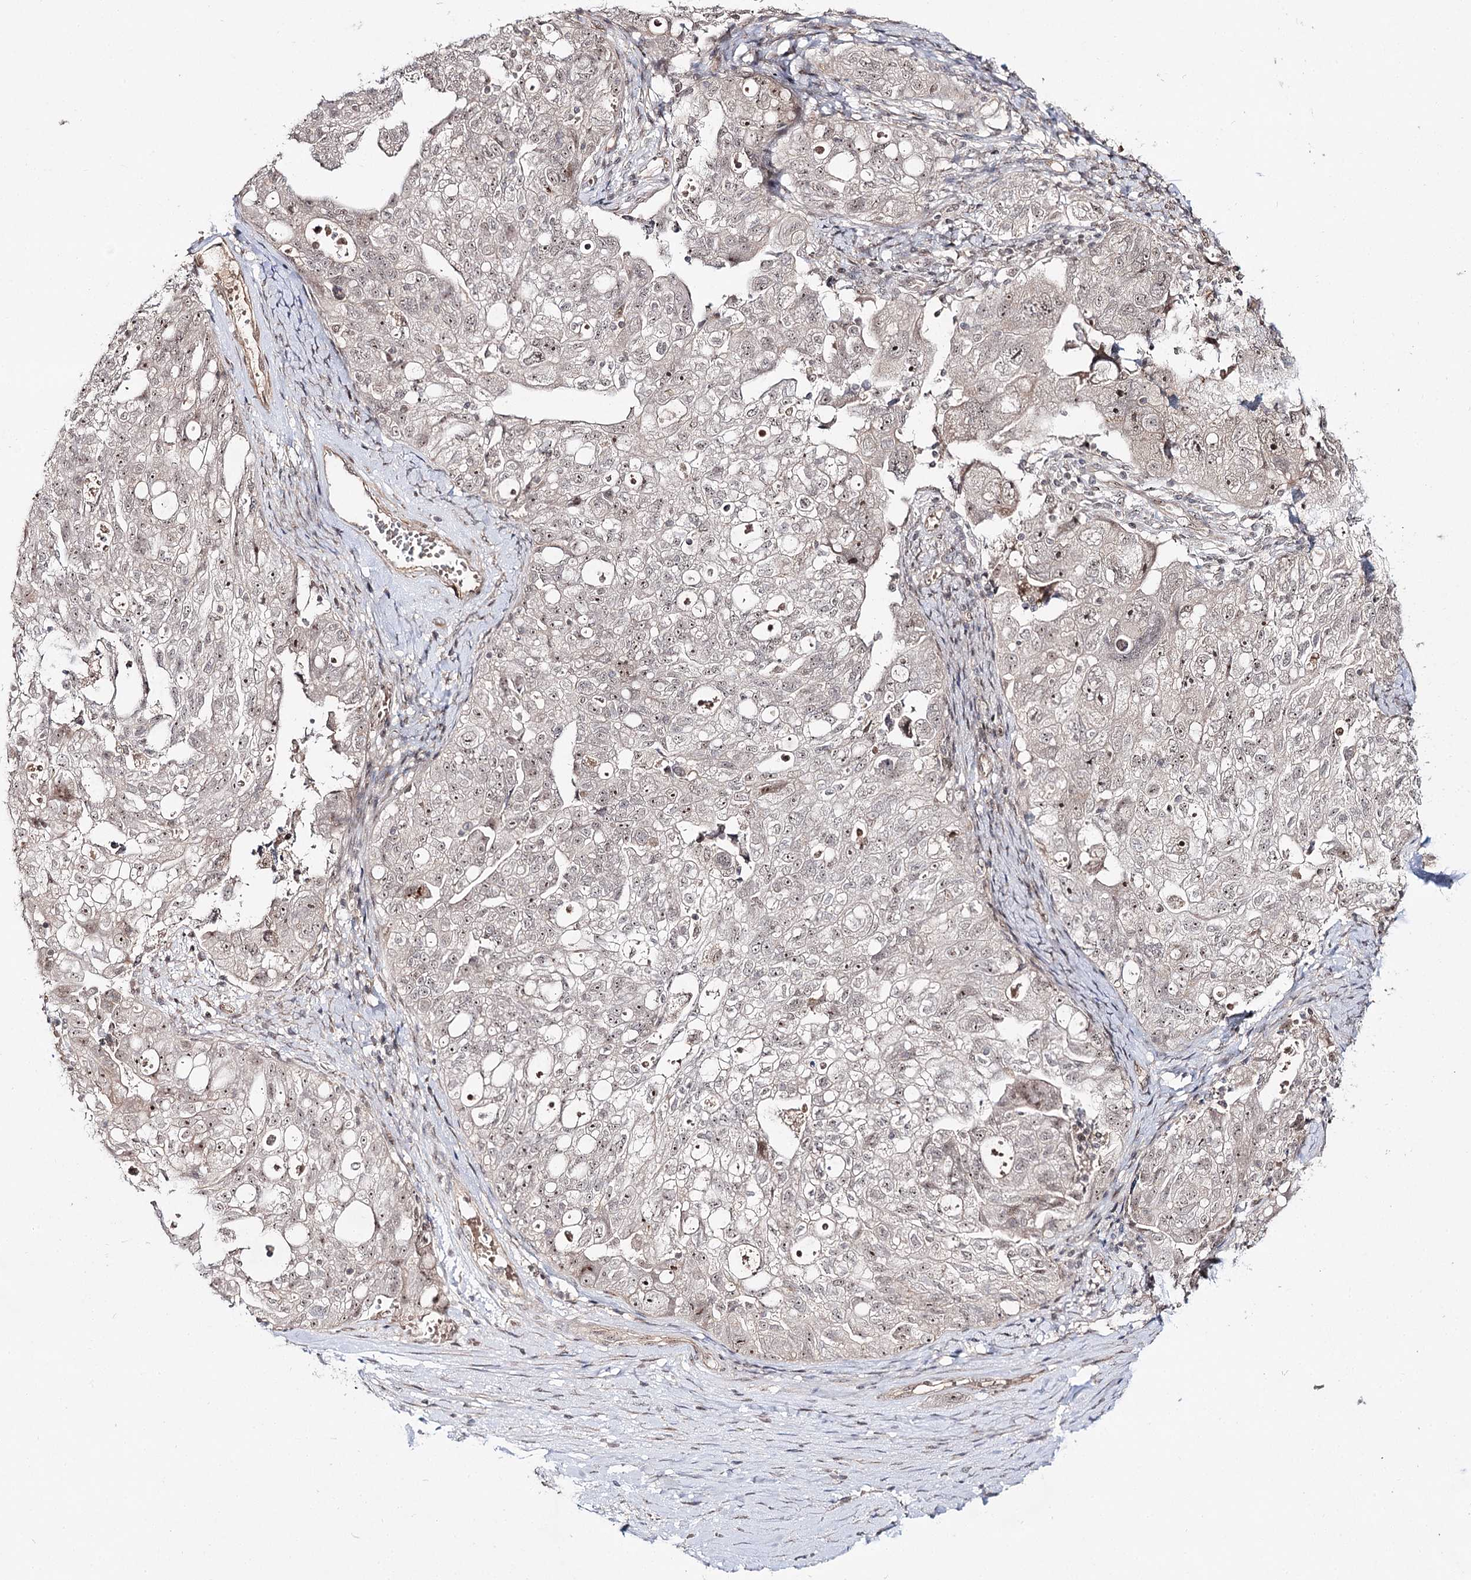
{"staining": {"intensity": "moderate", "quantity": "25%-75%", "location": "nuclear"}, "tissue": "ovarian cancer", "cell_type": "Tumor cells", "image_type": "cancer", "snomed": [{"axis": "morphology", "description": "Carcinoma, NOS"}, {"axis": "morphology", "description": "Cystadenocarcinoma, serous, NOS"}, {"axis": "topography", "description": "Ovary"}], "caption": "An immunohistochemistry (IHC) photomicrograph of neoplastic tissue is shown. Protein staining in brown shows moderate nuclear positivity in ovarian cancer (carcinoma) within tumor cells.", "gene": "RRP9", "patient": {"sex": "female", "age": 69}}